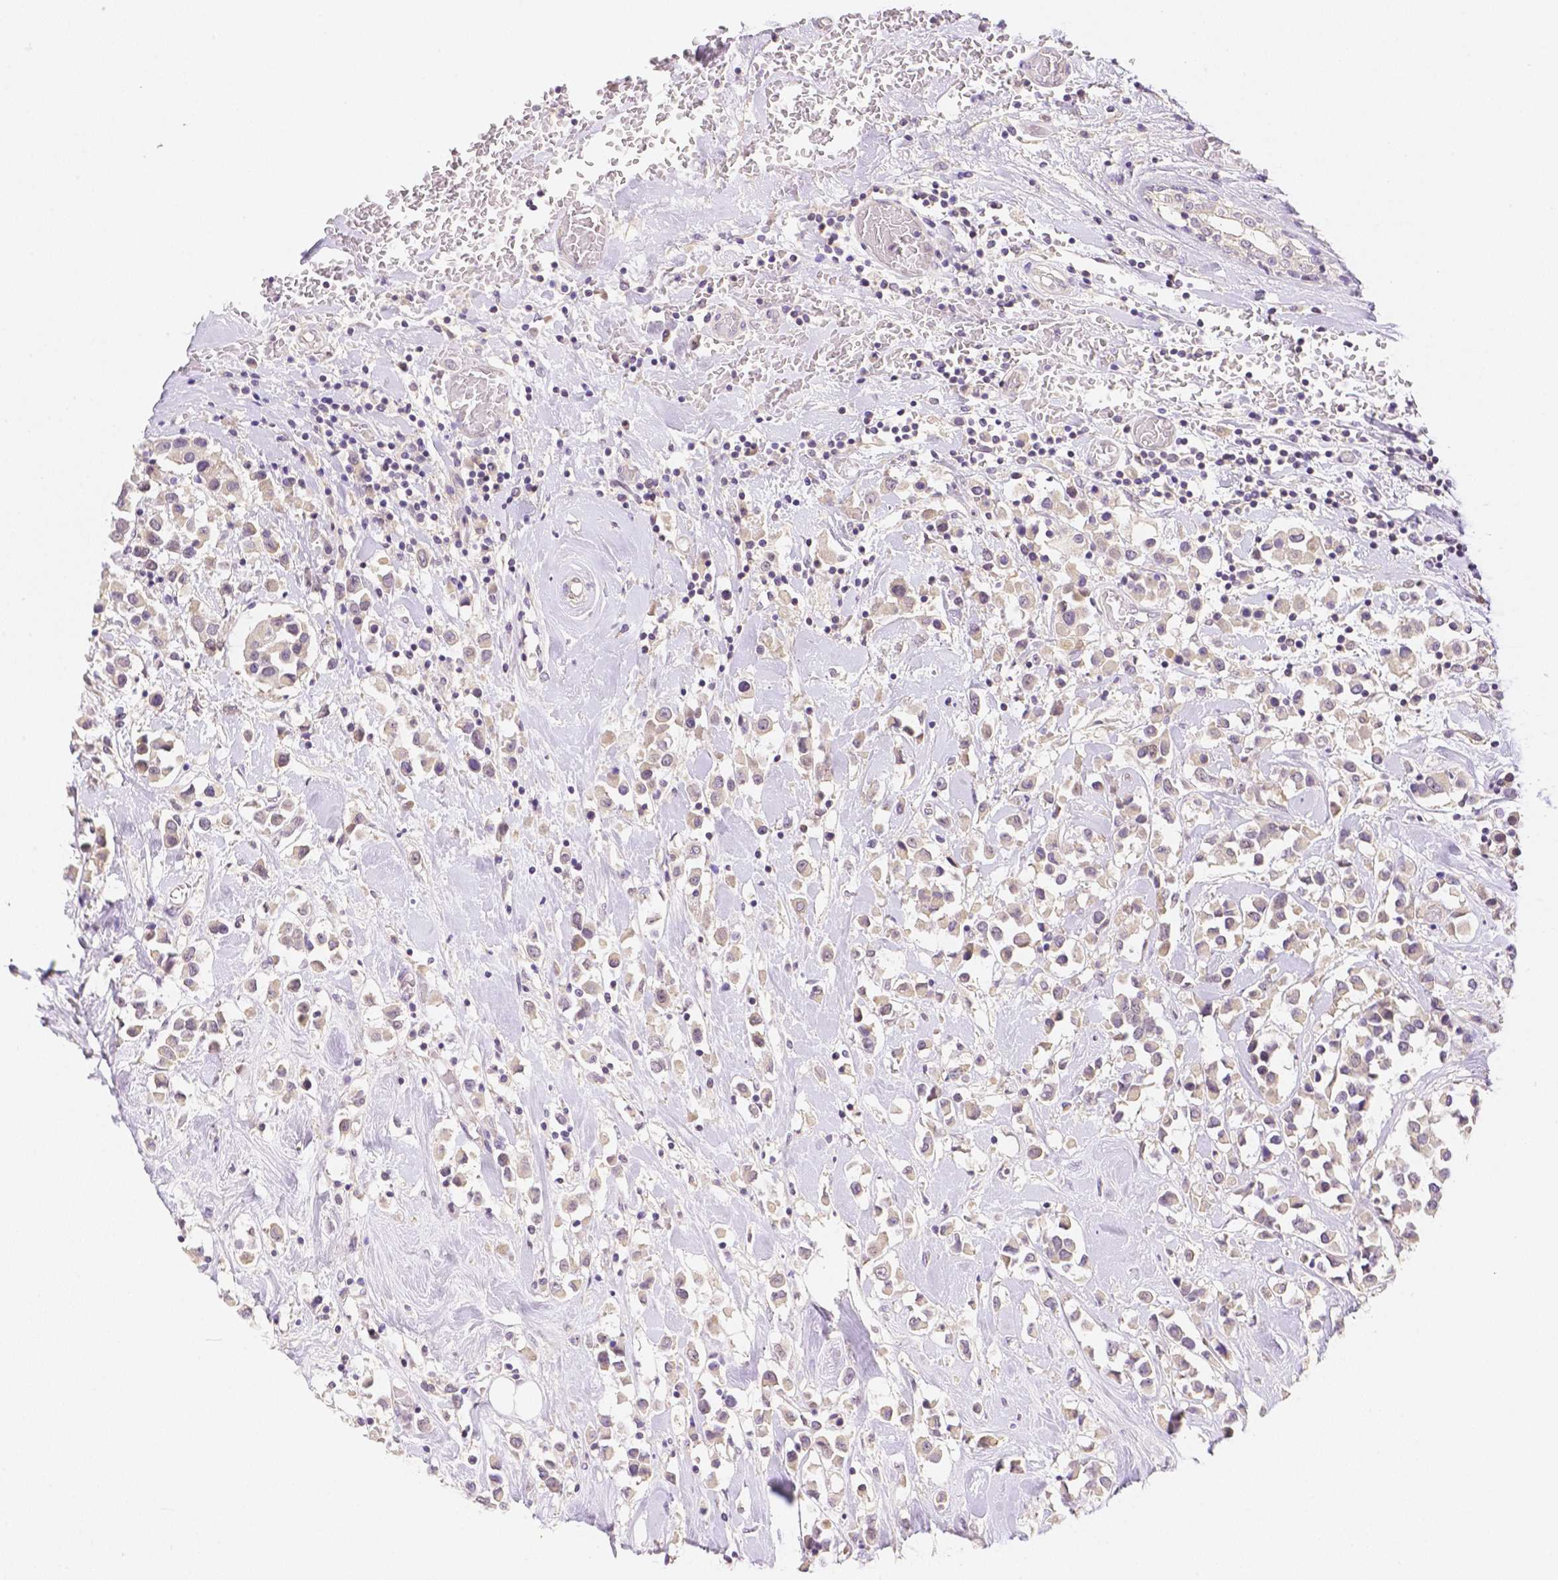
{"staining": {"intensity": "negative", "quantity": "none", "location": "none"}, "tissue": "breast cancer", "cell_type": "Tumor cells", "image_type": "cancer", "snomed": [{"axis": "morphology", "description": "Duct carcinoma"}, {"axis": "topography", "description": "Breast"}], "caption": "IHC of human breast cancer demonstrates no staining in tumor cells.", "gene": "C10orf67", "patient": {"sex": "female", "age": 61}}